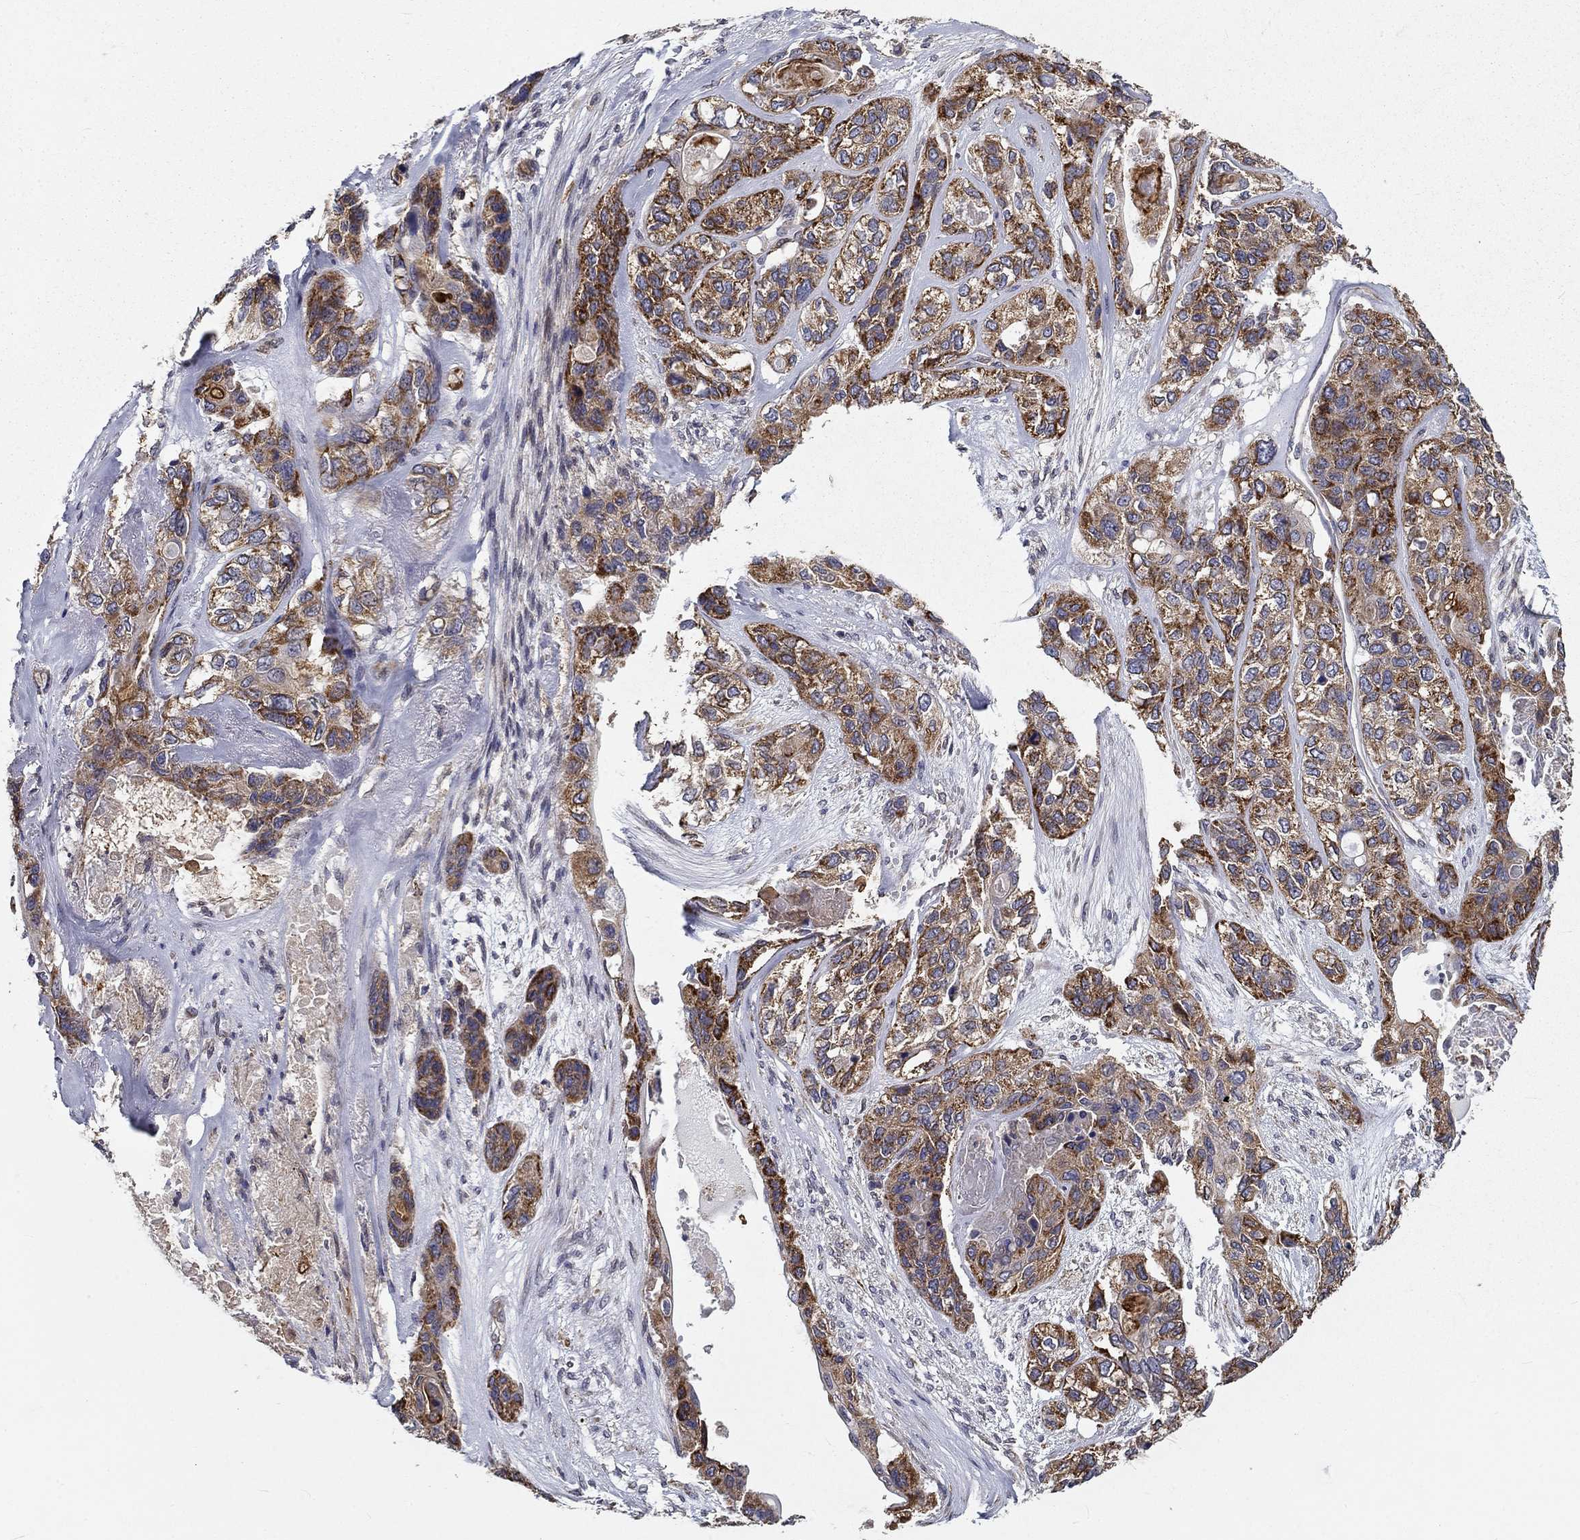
{"staining": {"intensity": "strong", "quantity": ">75%", "location": "cytoplasmic/membranous"}, "tissue": "lung cancer", "cell_type": "Tumor cells", "image_type": "cancer", "snomed": [{"axis": "morphology", "description": "Squamous cell carcinoma, NOS"}, {"axis": "topography", "description": "Lung"}], "caption": "Tumor cells display strong cytoplasmic/membranous staining in about >75% of cells in squamous cell carcinoma (lung).", "gene": "ALDH4A1", "patient": {"sex": "female", "age": 70}}